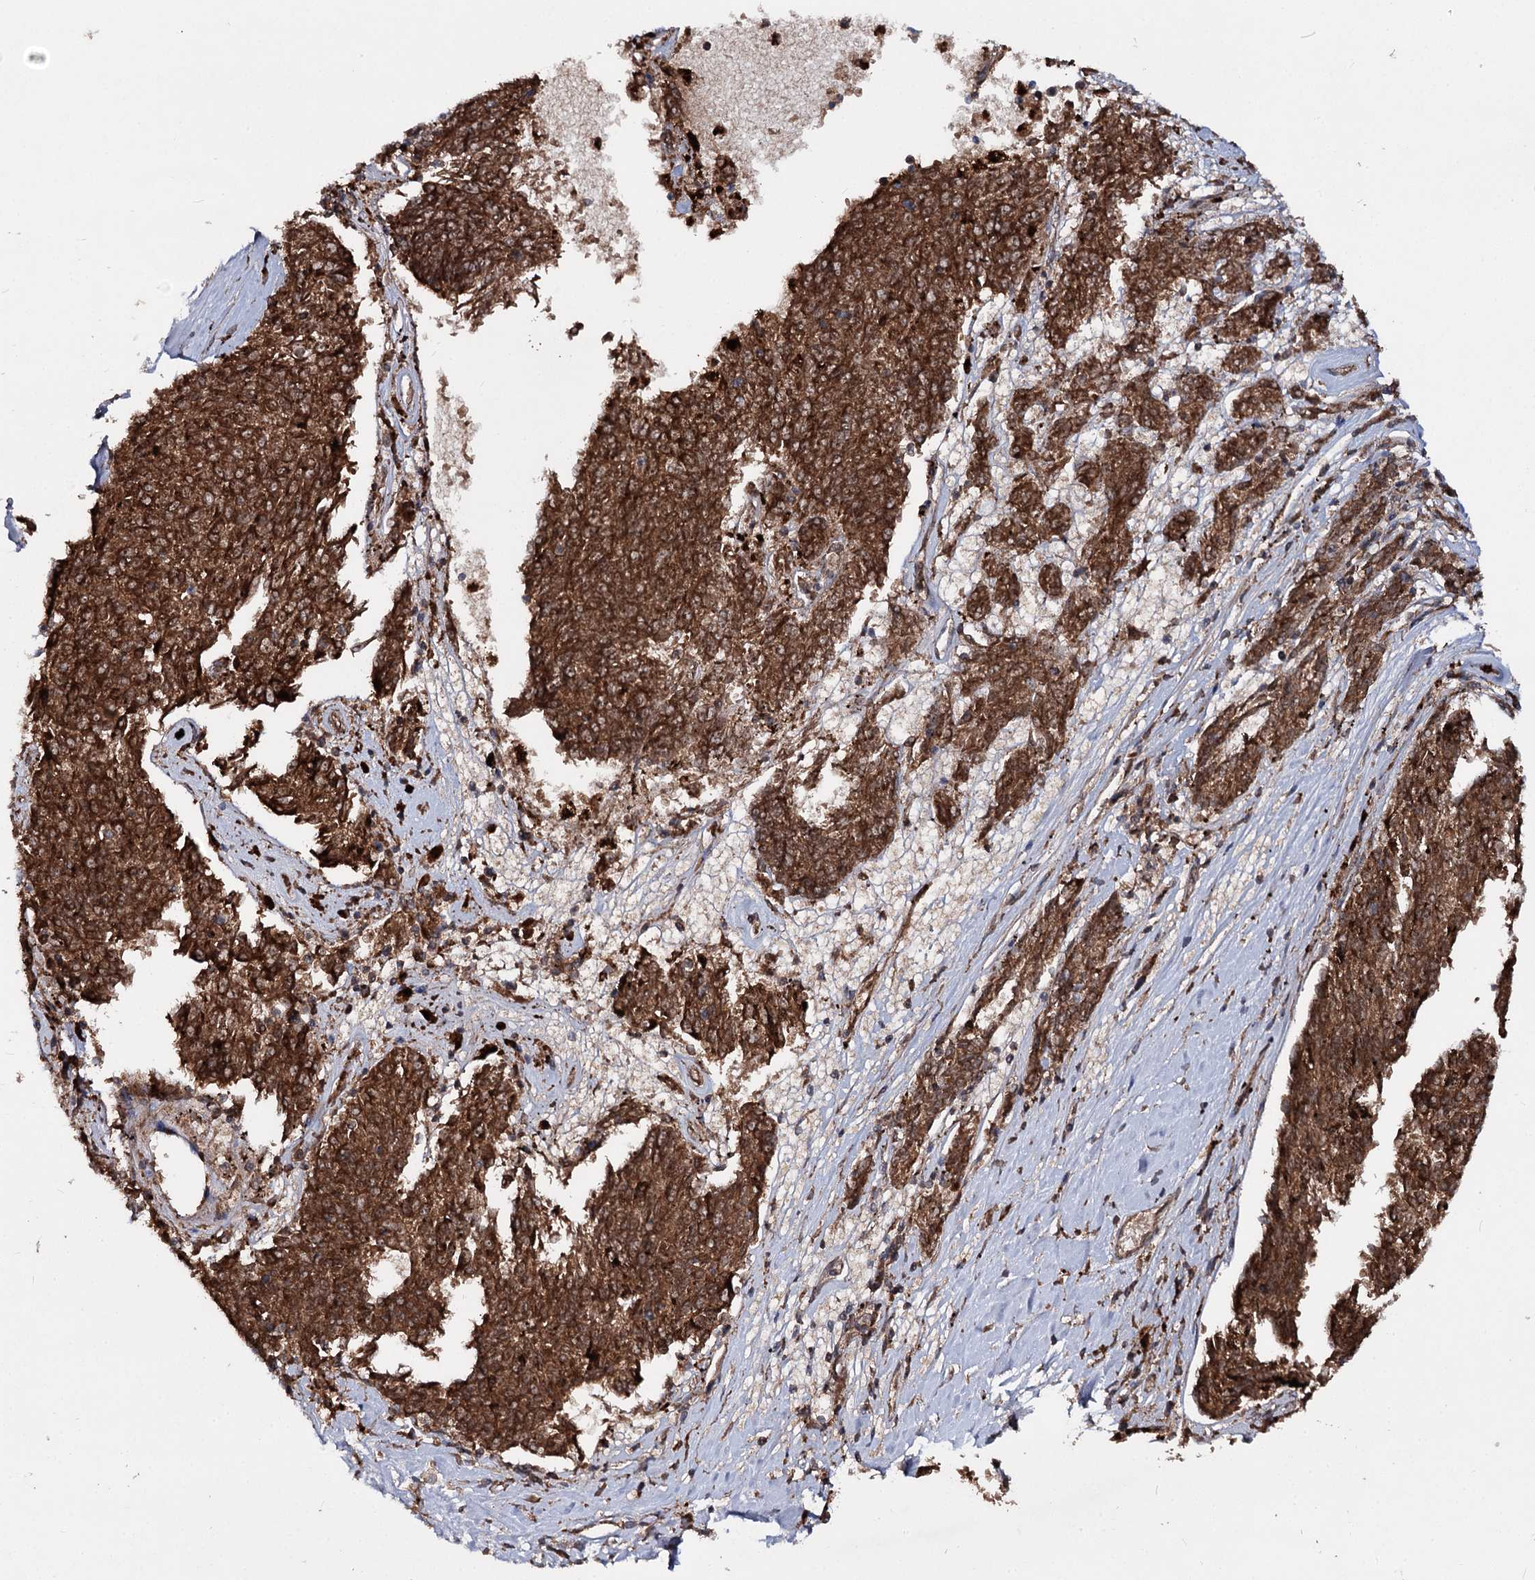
{"staining": {"intensity": "strong", "quantity": ">75%", "location": "cytoplasmic/membranous"}, "tissue": "melanoma", "cell_type": "Tumor cells", "image_type": "cancer", "snomed": [{"axis": "morphology", "description": "Malignant melanoma, NOS"}, {"axis": "topography", "description": "Skin"}], "caption": "Immunohistochemical staining of malignant melanoma reveals strong cytoplasmic/membranous protein expression in about >75% of tumor cells. The staining was performed using DAB (3,3'-diaminobenzidine) to visualize the protein expression in brown, while the nuclei were stained in blue with hematoxylin (Magnification: 20x).", "gene": "MSANTD2", "patient": {"sex": "female", "age": 72}}